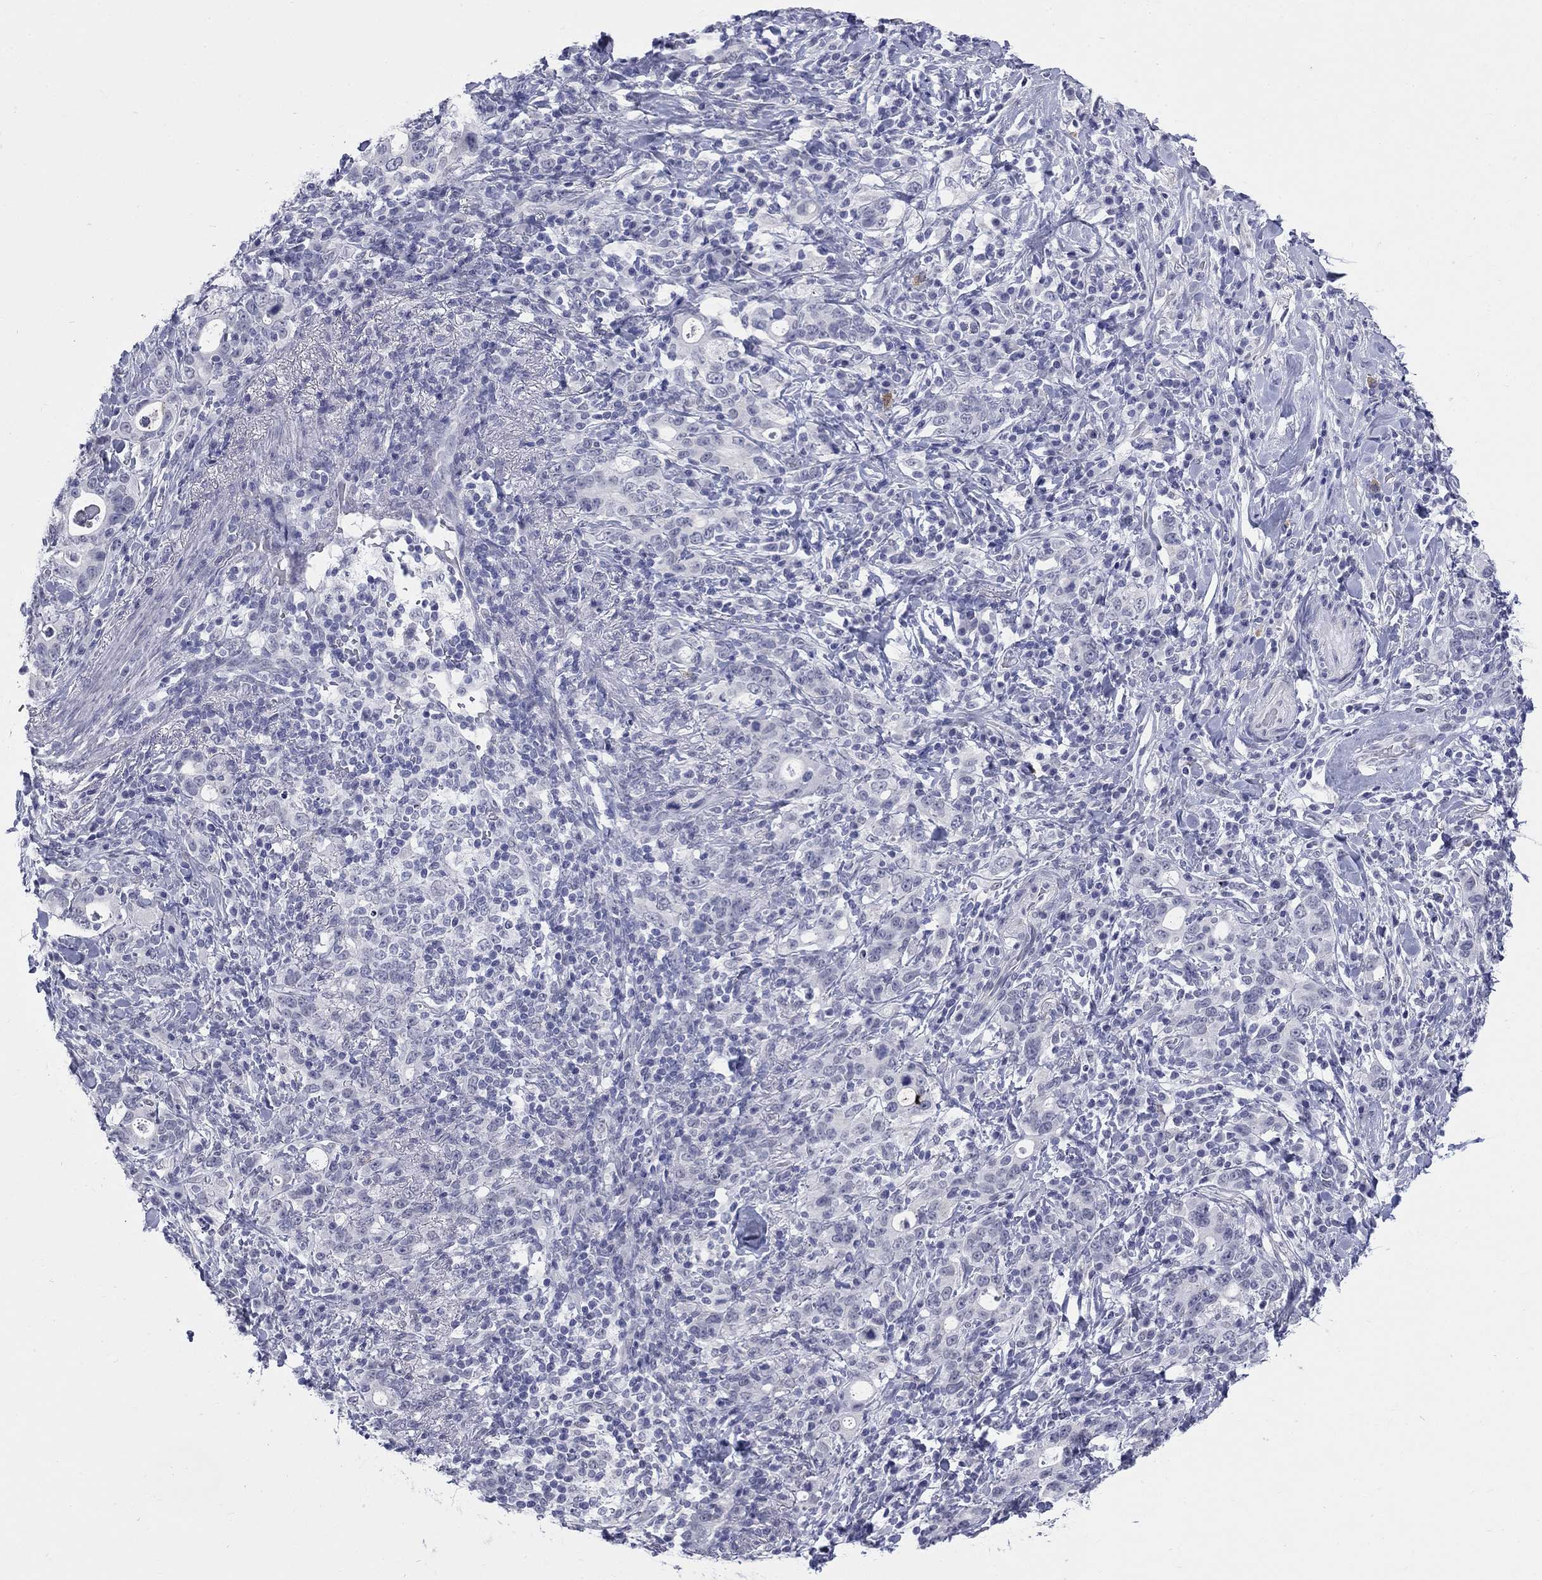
{"staining": {"intensity": "negative", "quantity": "none", "location": "none"}, "tissue": "stomach cancer", "cell_type": "Tumor cells", "image_type": "cancer", "snomed": [{"axis": "morphology", "description": "Adenocarcinoma, NOS"}, {"axis": "topography", "description": "Stomach"}], "caption": "The immunohistochemistry (IHC) histopathology image has no significant staining in tumor cells of stomach cancer tissue.", "gene": "ECEL1", "patient": {"sex": "male", "age": 79}}